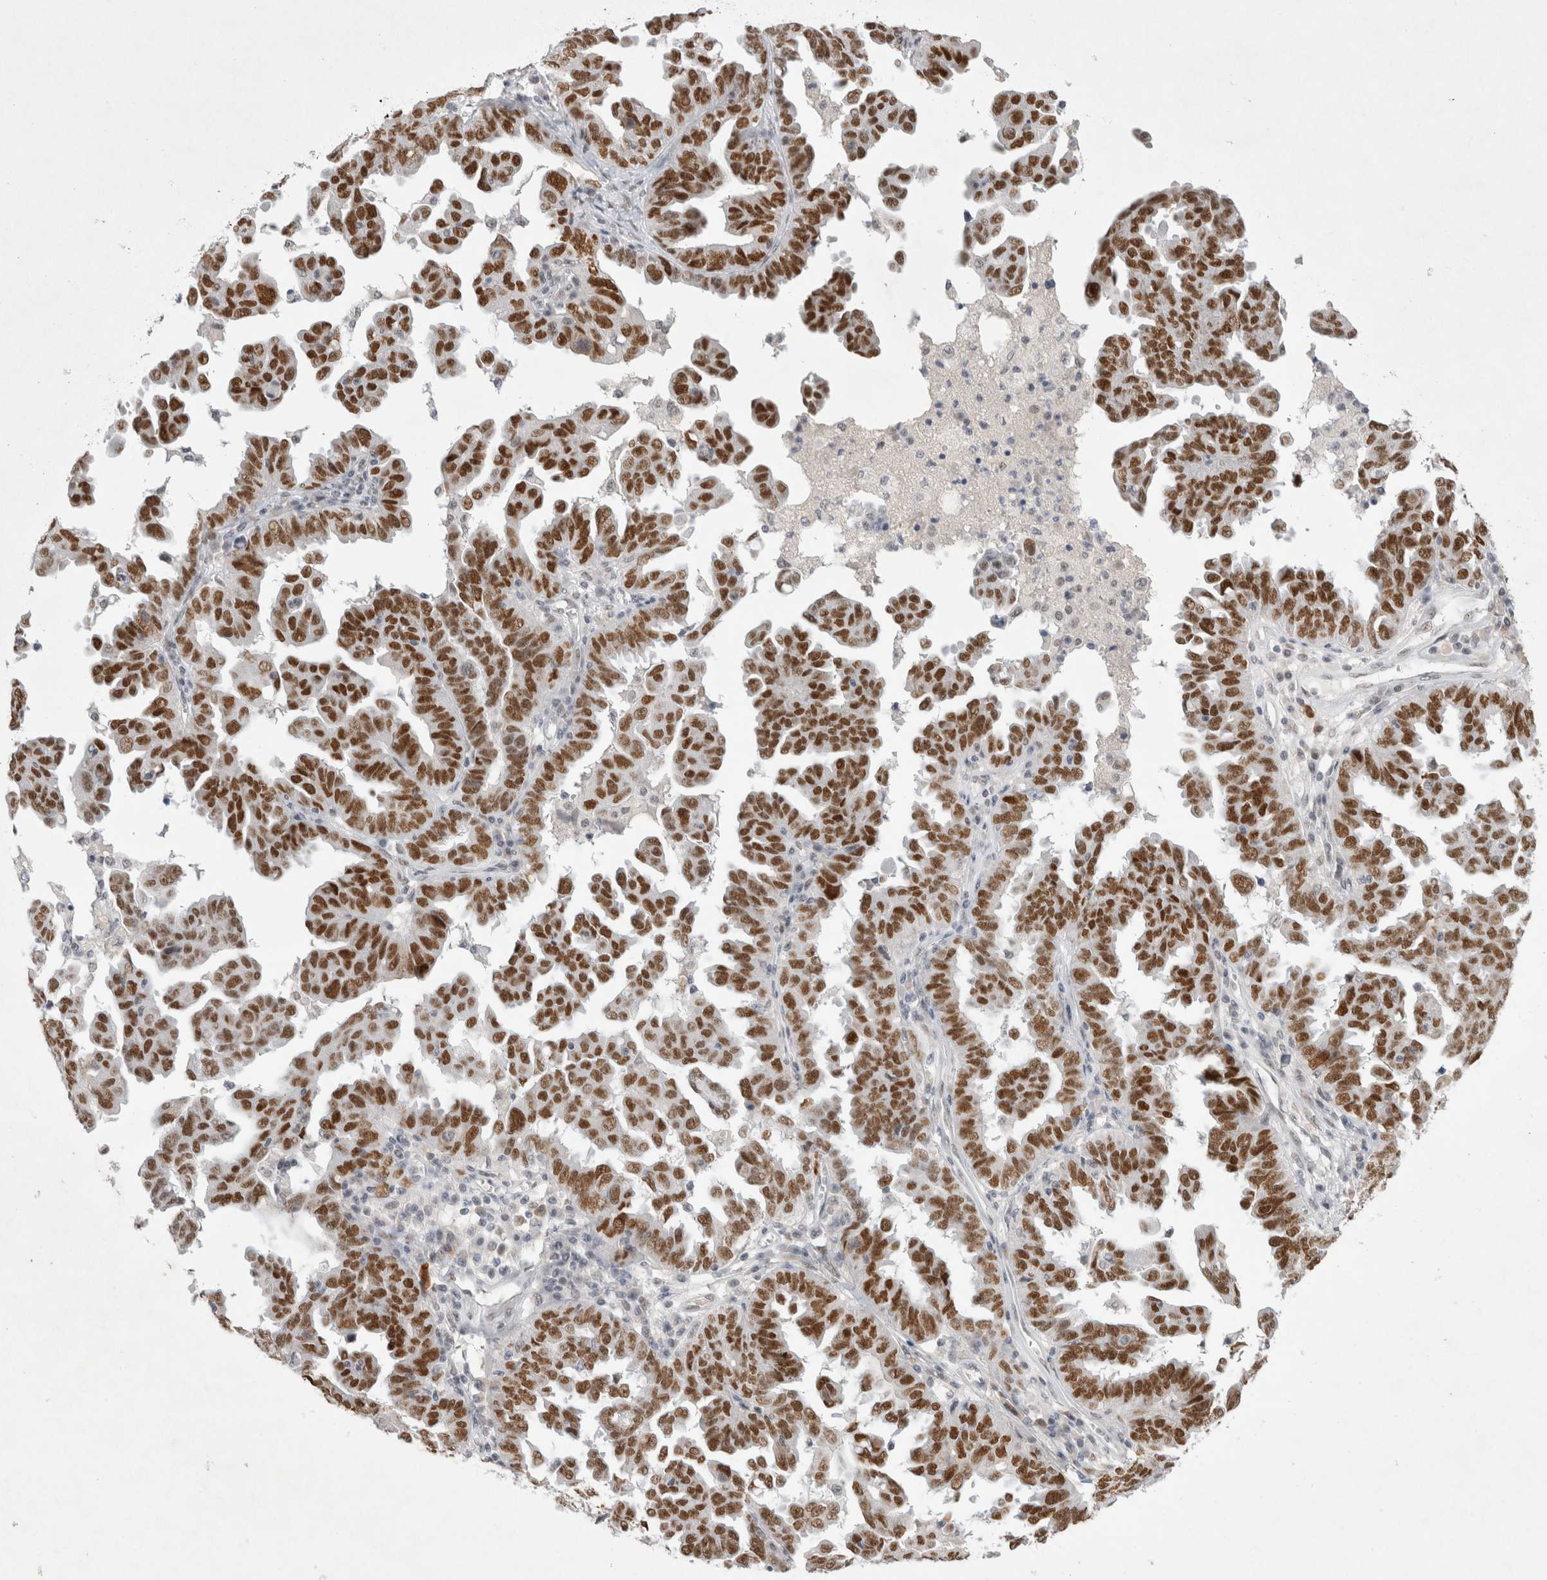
{"staining": {"intensity": "strong", "quantity": ">75%", "location": "nuclear"}, "tissue": "ovarian cancer", "cell_type": "Tumor cells", "image_type": "cancer", "snomed": [{"axis": "morphology", "description": "Carcinoma, endometroid"}, {"axis": "topography", "description": "Ovary"}], "caption": "Ovarian cancer (endometroid carcinoma) stained for a protein (brown) reveals strong nuclear positive expression in about >75% of tumor cells.", "gene": "RECQL4", "patient": {"sex": "female", "age": 62}}